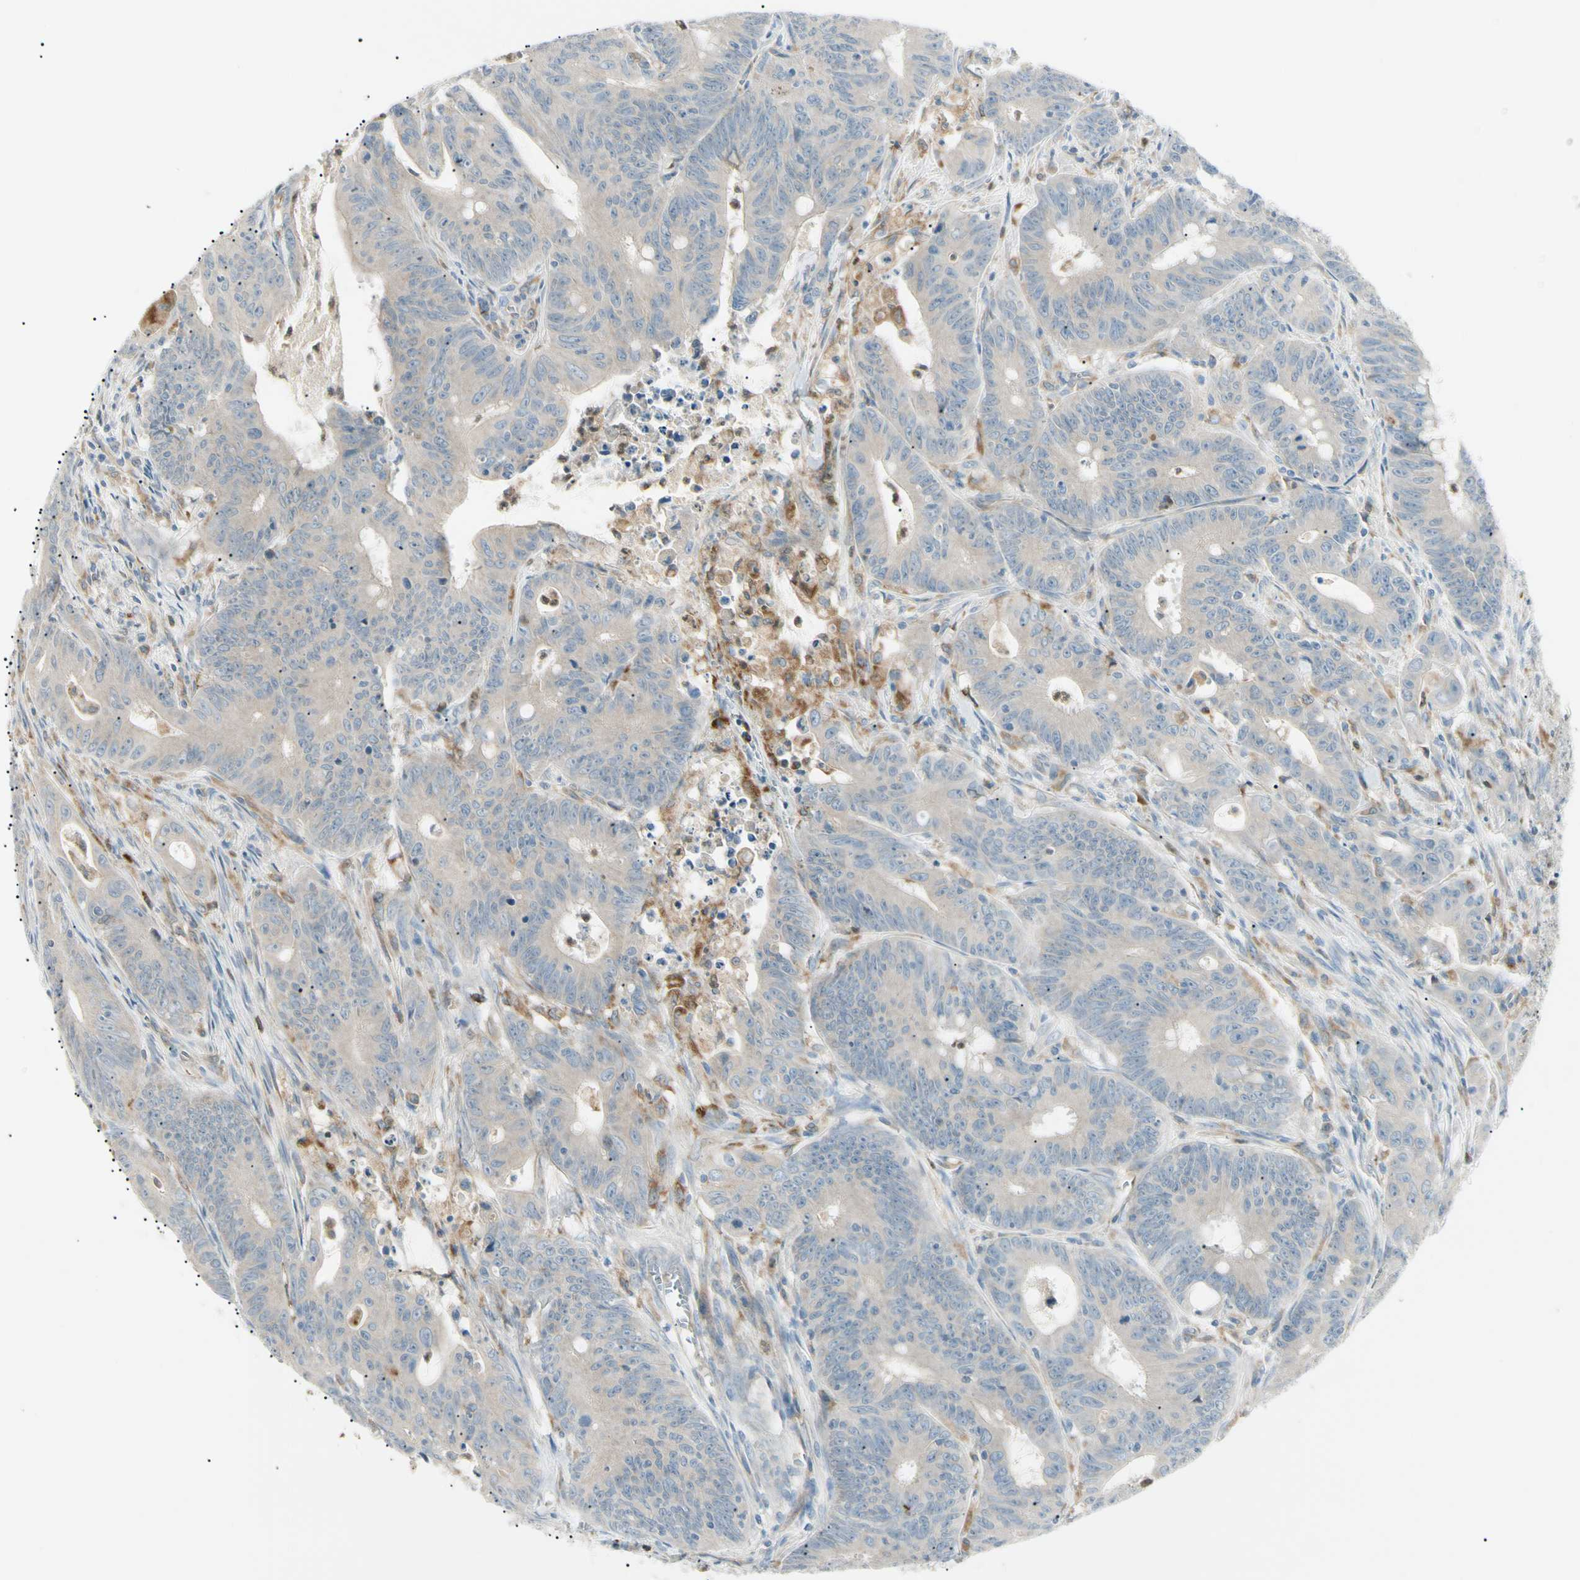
{"staining": {"intensity": "weak", "quantity": ">75%", "location": "cytoplasmic/membranous"}, "tissue": "colorectal cancer", "cell_type": "Tumor cells", "image_type": "cancer", "snomed": [{"axis": "morphology", "description": "Adenocarcinoma, NOS"}, {"axis": "topography", "description": "Colon"}], "caption": "The histopathology image shows a brown stain indicating the presence of a protein in the cytoplasmic/membranous of tumor cells in colorectal cancer.", "gene": "LPCAT2", "patient": {"sex": "male", "age": 45}}